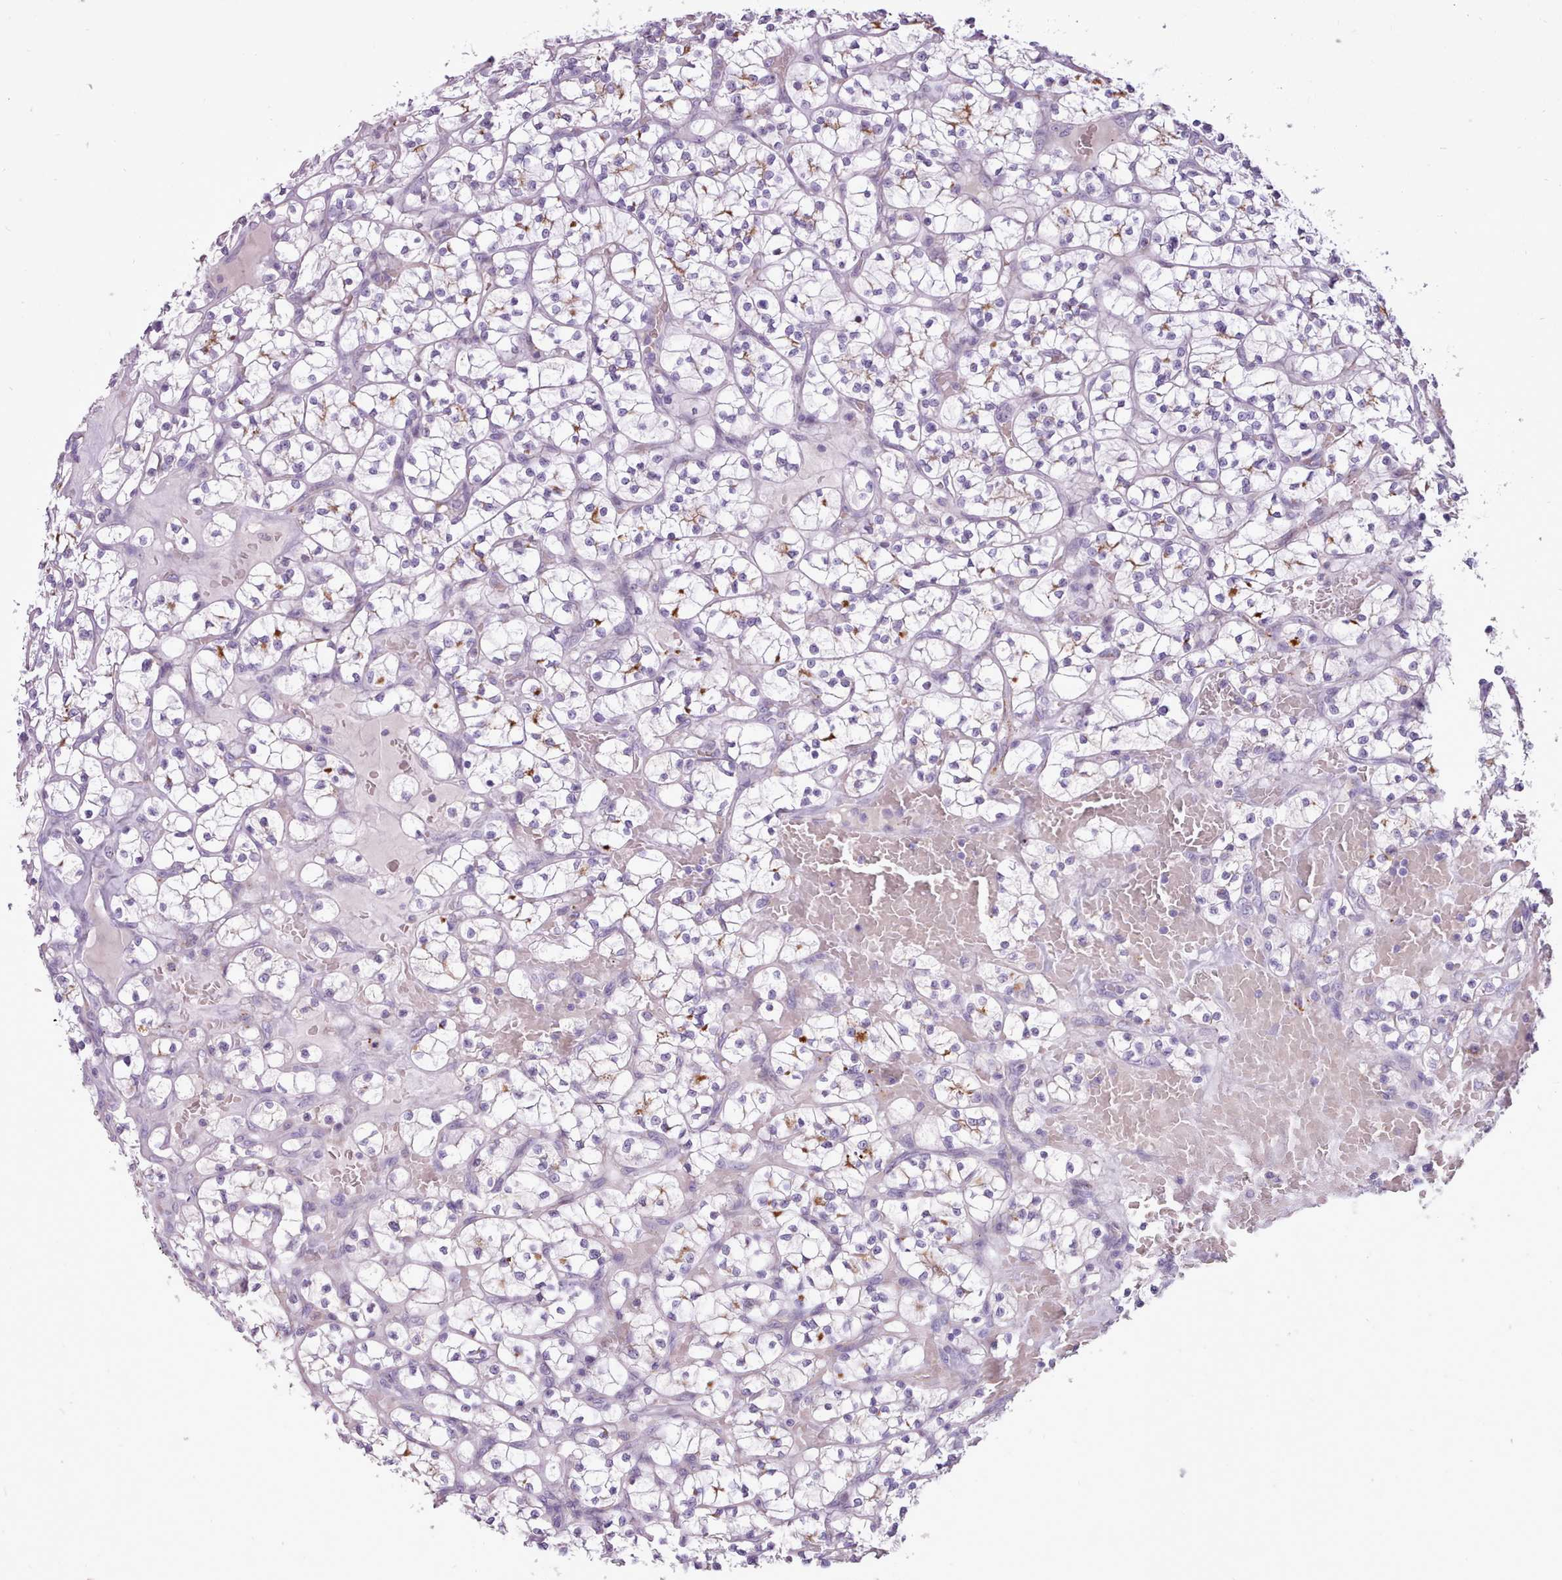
{"staining": {"intensity": "moderate", "quantity": "<25%", "location": "cytoplasmic/membranous"}, "tissue": "renal cancer", "cell_type": "Tumor cells", "image_type": "cancer", "snomed": [{"axis": "morphology", "description": "Adenocarcinoma, NOS"}, {"axis": "topography", "description": "Kidney"}], "caption": "Immunohistochemistry (IHC) of human renal cancer (adenocarcinoma) demonstrates low levels of moderate cytoplasmic/membranous positivity in about <25% of tumor cells. (DAB IHC with brightfield microscopy, high magnification).", "gene": "ATRAID", "patient": {"sex": "female", "age": 64}}